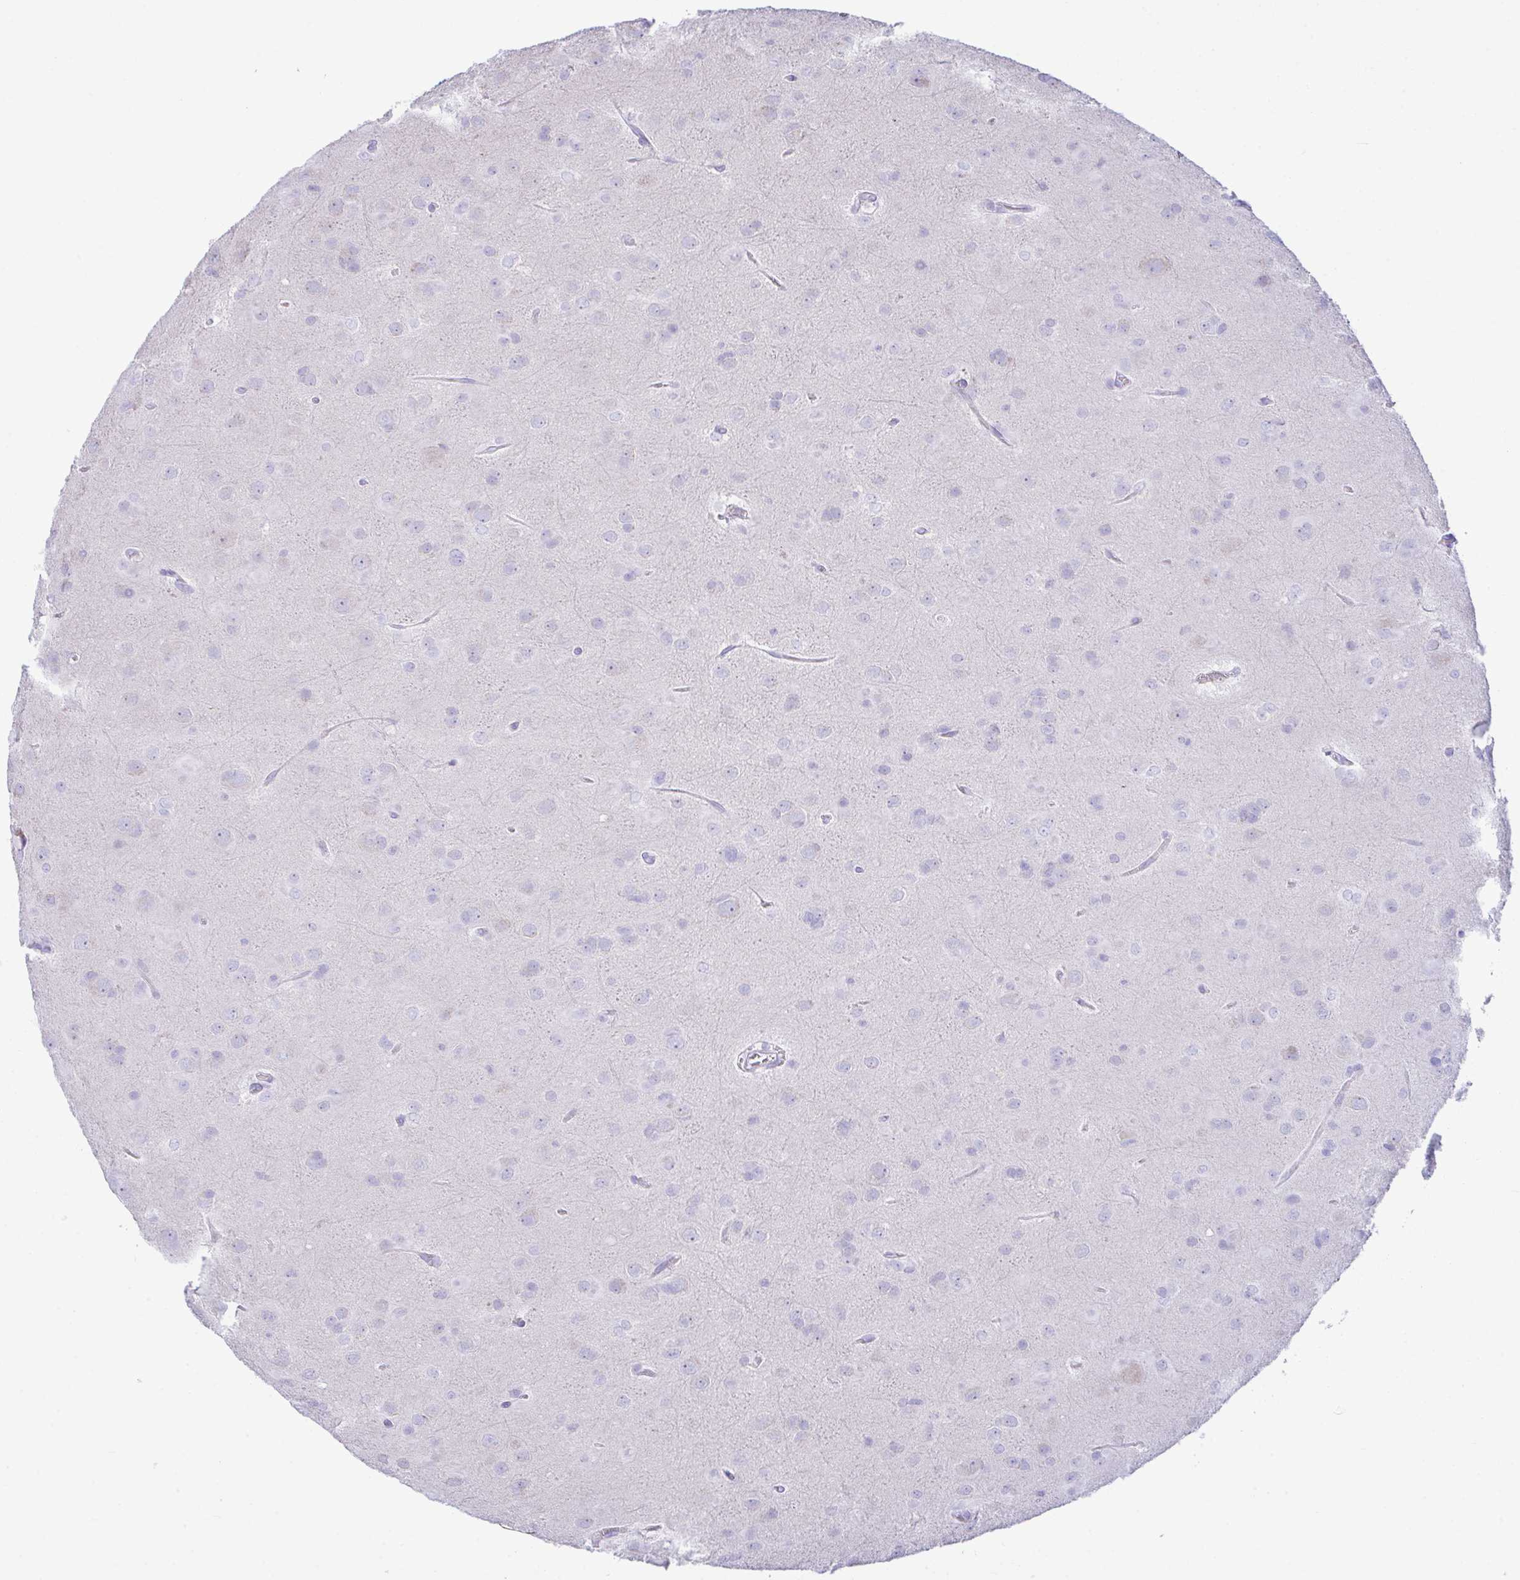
{"staining": {"intensity": "negative", "quantity": "none", "location": "none"}, "tissue": "glioma", "cell_type": "Tumor cells", "image_type": "cancer", "snomed": [{"axis": "morphology", "description": "Glioma, malignant, Low grade"}, {"axis": "topography", "description": "Brain"}], "caption": "The immunohistochemistry photomicrograph has no significant staining in tumor cells of low-grade glioma (malignant) tissue.", "gene": "NLRP8", "patient": {"sex": "male", "age": 58}}